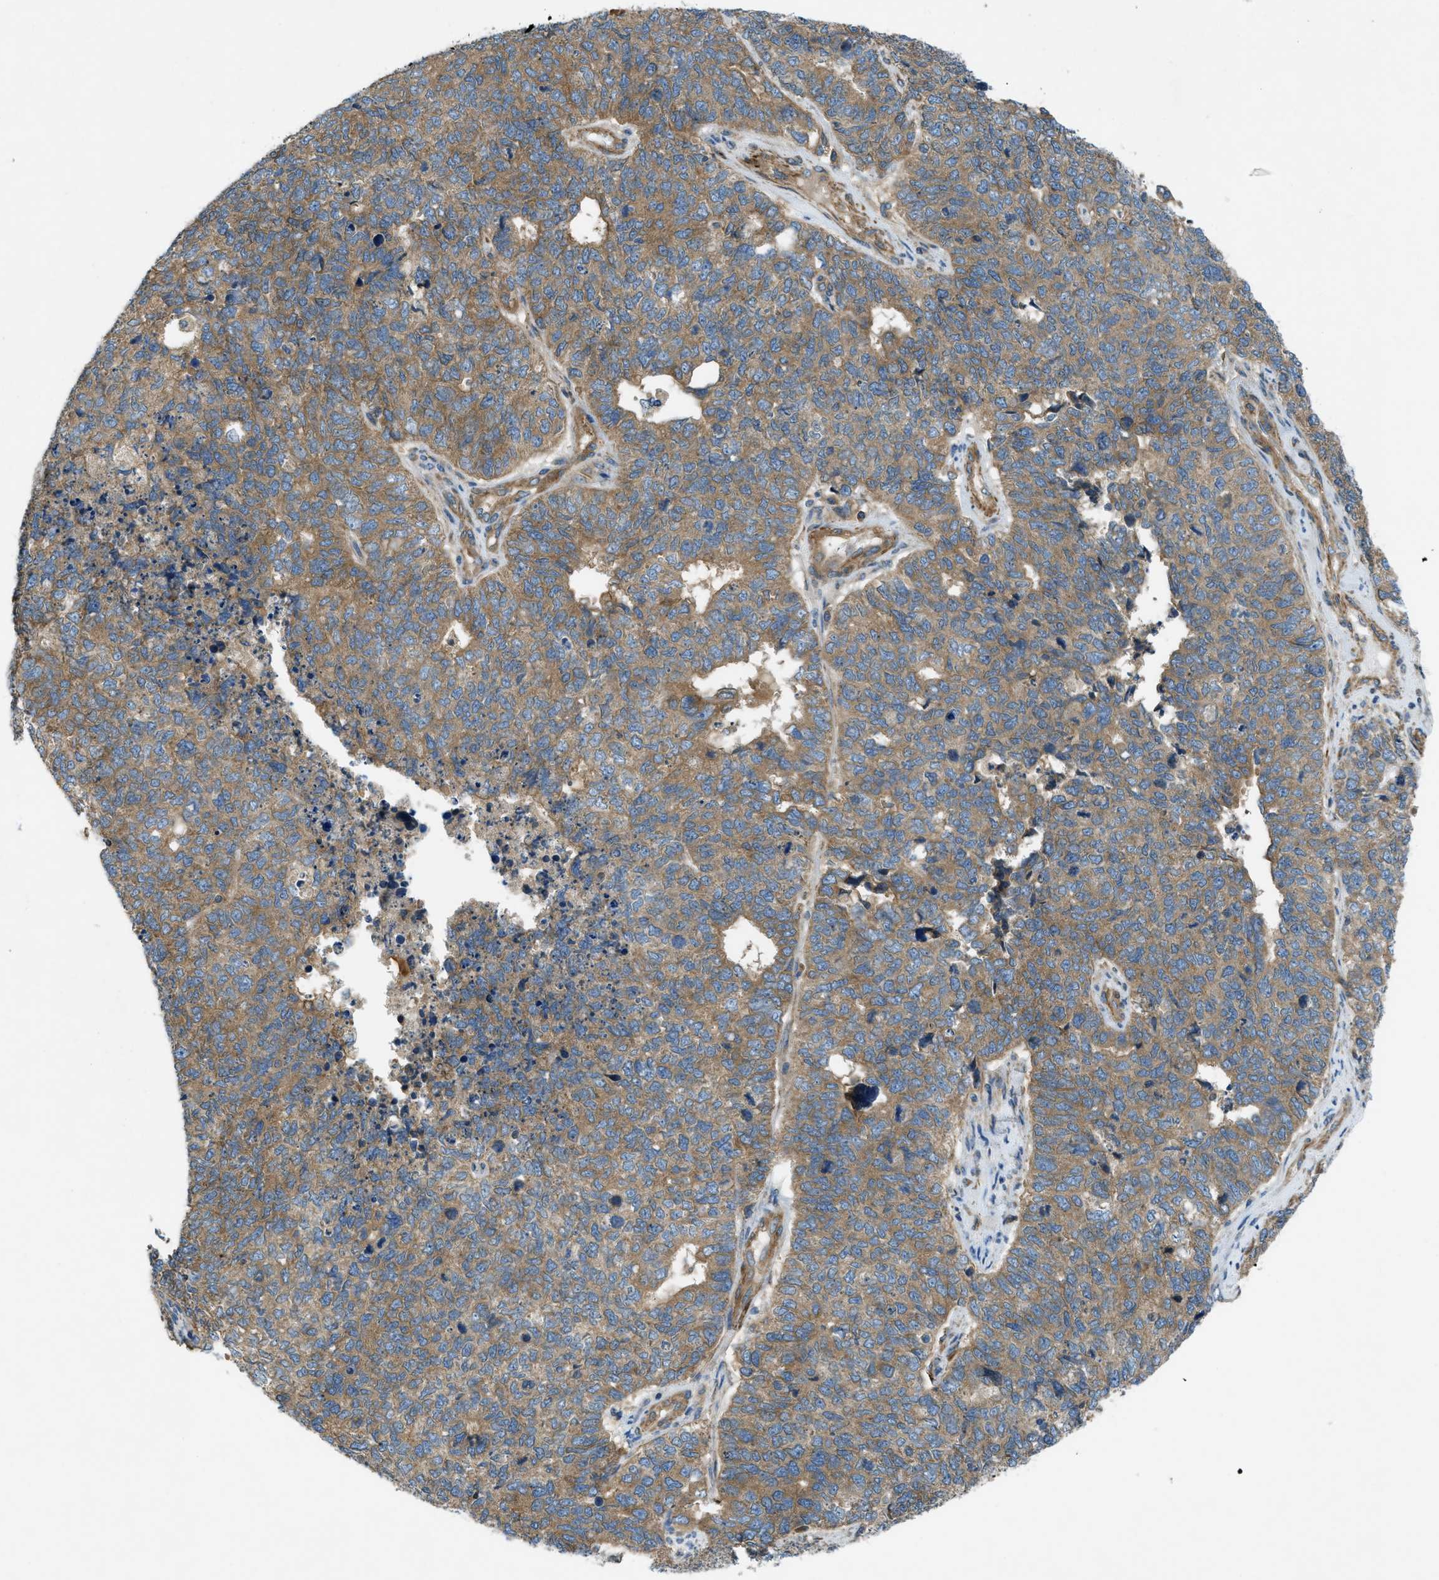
{"staining": {"intensity": "moderate", "quantity": ">75%", "location": "cytoplasmic/membranous"}, "tissue": "cervical cancer", "cell_type": "Tumor cells", "image_type": "cancer", "snomed": [{"axis": "morphology", "description": "Squamous cell carcinoma, NOS"}, {"axis": "topography", "description": "Cervix"}], "caption": "IHC of human squamous cell carcinoma (cervical) displays medium levels of moderate cytoplasmic/membranous staining in about >75% of tumor cells.", "gene": "VEZT", "patient": {"sex": "female", "age": 63}}